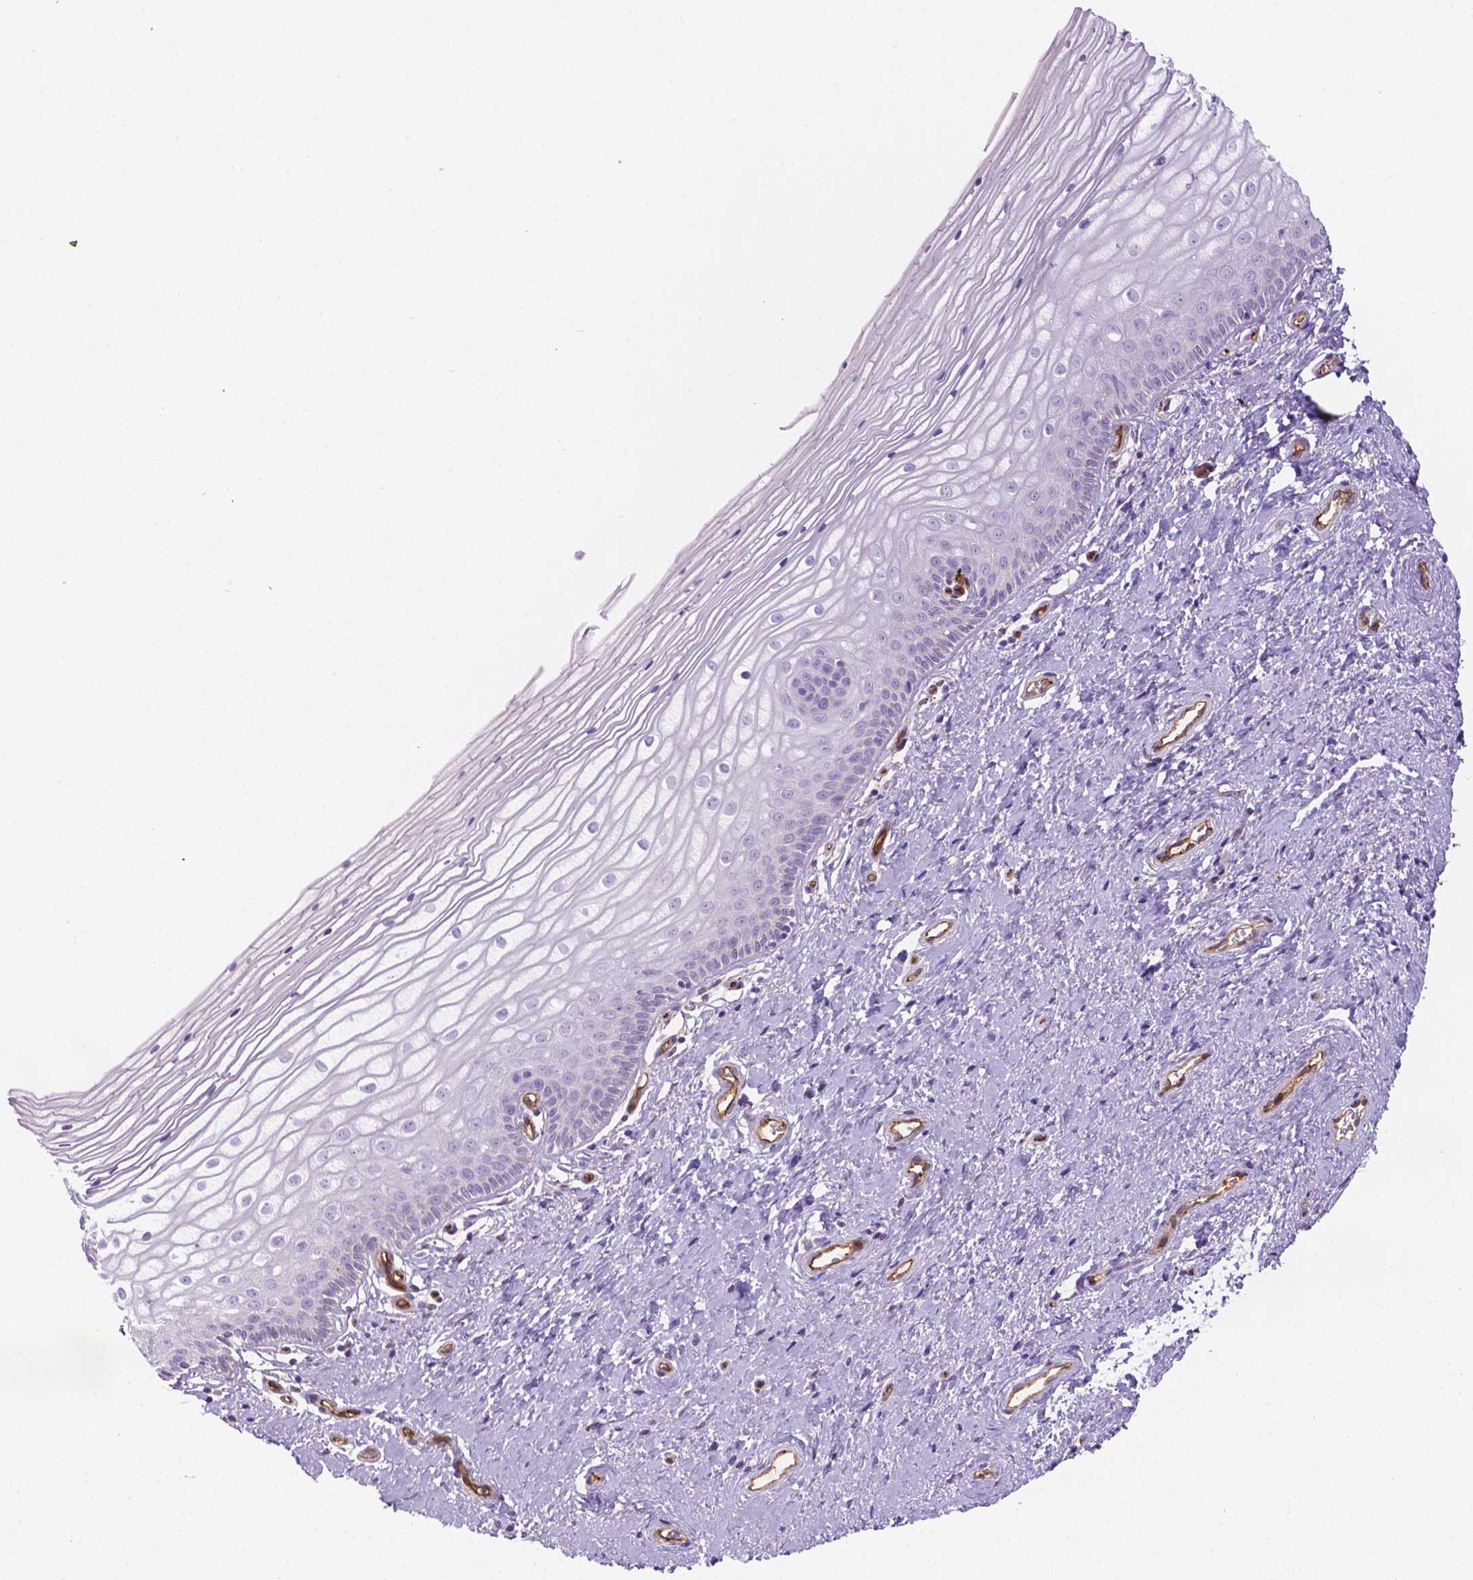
{"staining": {"intensity": "negative", "quantity": "none", "location": "none"}, "tissue": "vagina", "cell_type": "Squamous epithelial cells", "image_type": "normal", "snomed": [{"axis": "morphology", "description": "Normal tissue, NOS"}, {"axis": "topography", "description": "Vagina"}], "caption": "Immunohistochemistry (IHC) image of unremarkable vagina: vagina stained with DAB displays no significant protein staining in squamous epithelial cells.", "gene": "CLIC4", "patient": {"sex": "female", "age": 39}}